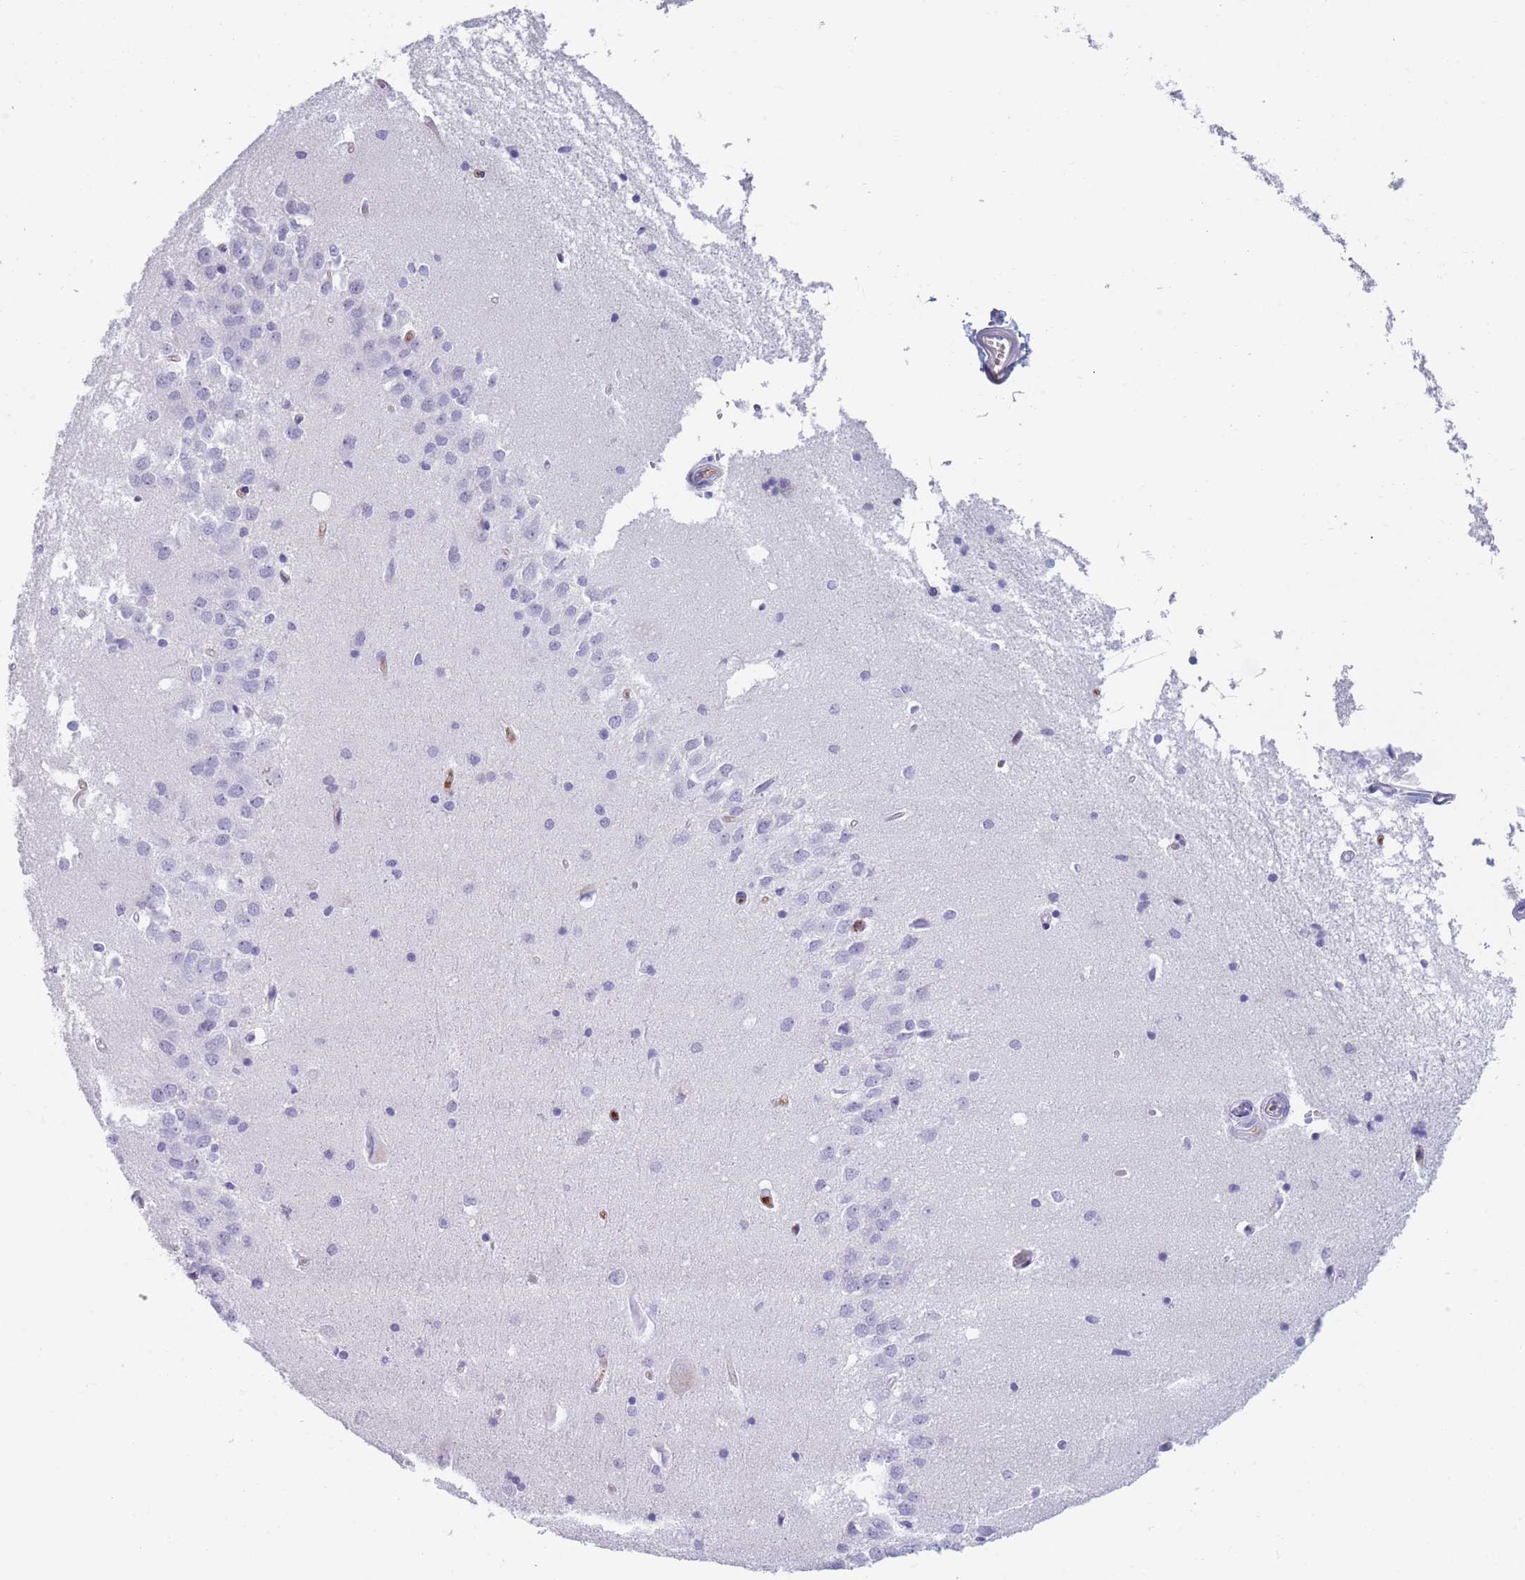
{"staining": {"intensity": "negative", "quantity": "none", "location": "none"}, "tissue": "hippocampus", "cell_type": "Glial cells", "image_type": "normal", "snomed": [{"axis": "morphology", "description": "Normal tissue, NOS"}, {"axis": "topography", "description": "Hippocampus"}], "caption": "Protein analysis of unremarkable hippocampus shows no significant positivity in glial cells. The staining is performed using DAB brown chromogen with nuclei counter-stained in using hematoxylin.", "gene": "TNFSF11", "patient": {"sex": "male", "age": 45}}